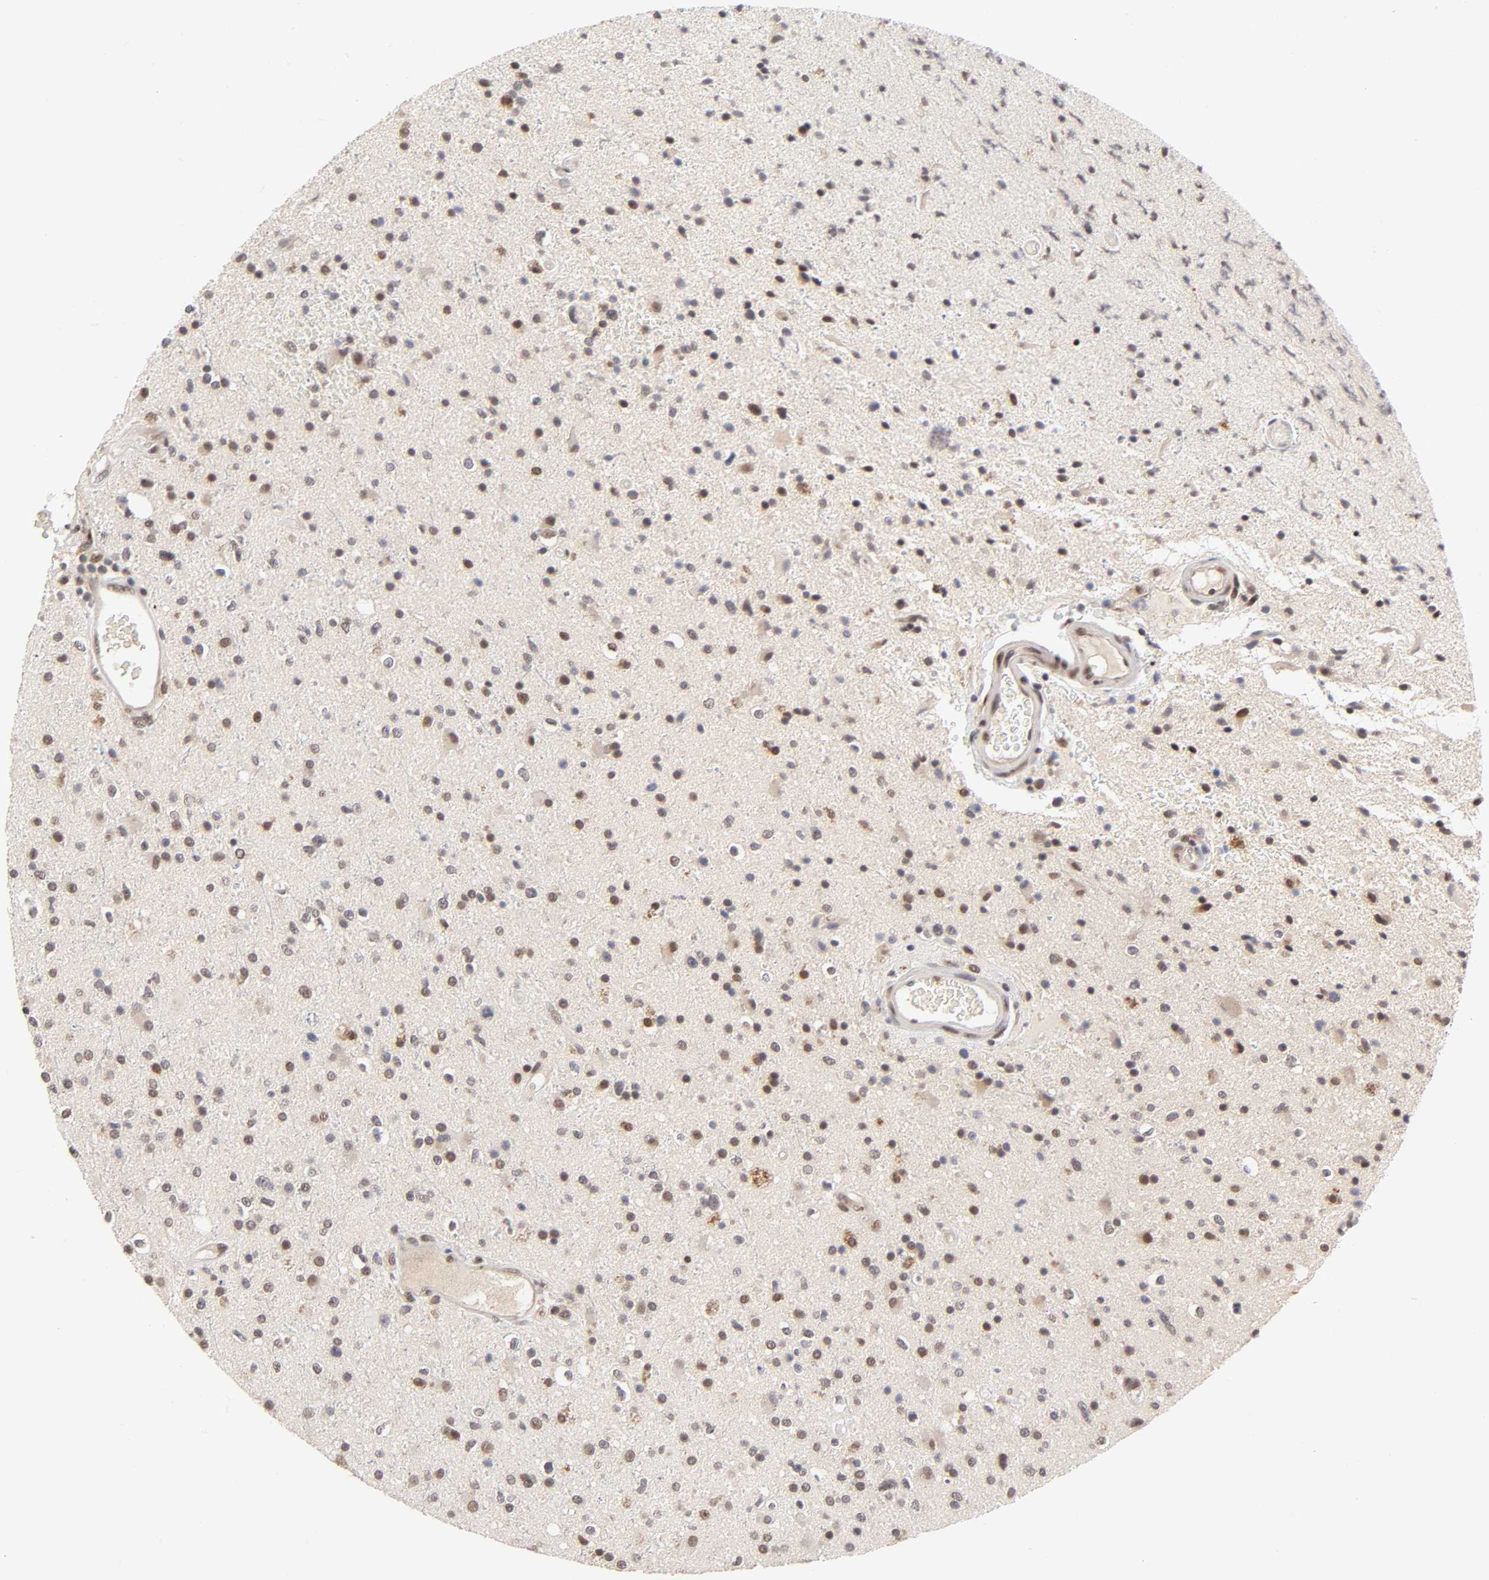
{"staining": {"intensity": "strong", "quantity": "25%-75%", "location": "cytoplasmic/membranous,nuclear"}, "tissue": "glioma", "cell_type": "Tumor cells", "image_type": "cancer", "snomed": [{"axis": "morphology", "description": "Glioma, malignant, High grade"}, {"axis": "topography", "description": "Brain"}], "caption": "A micrograph showing strong cytoplasmic/membranous and nuclear expression in about 25%-75% of tumor cells in malignant glioma (high-grade), as visualized by brown immunohistochemical staining.", "gene": "EP300", "patient": {"sex": "male", "age": 33}}